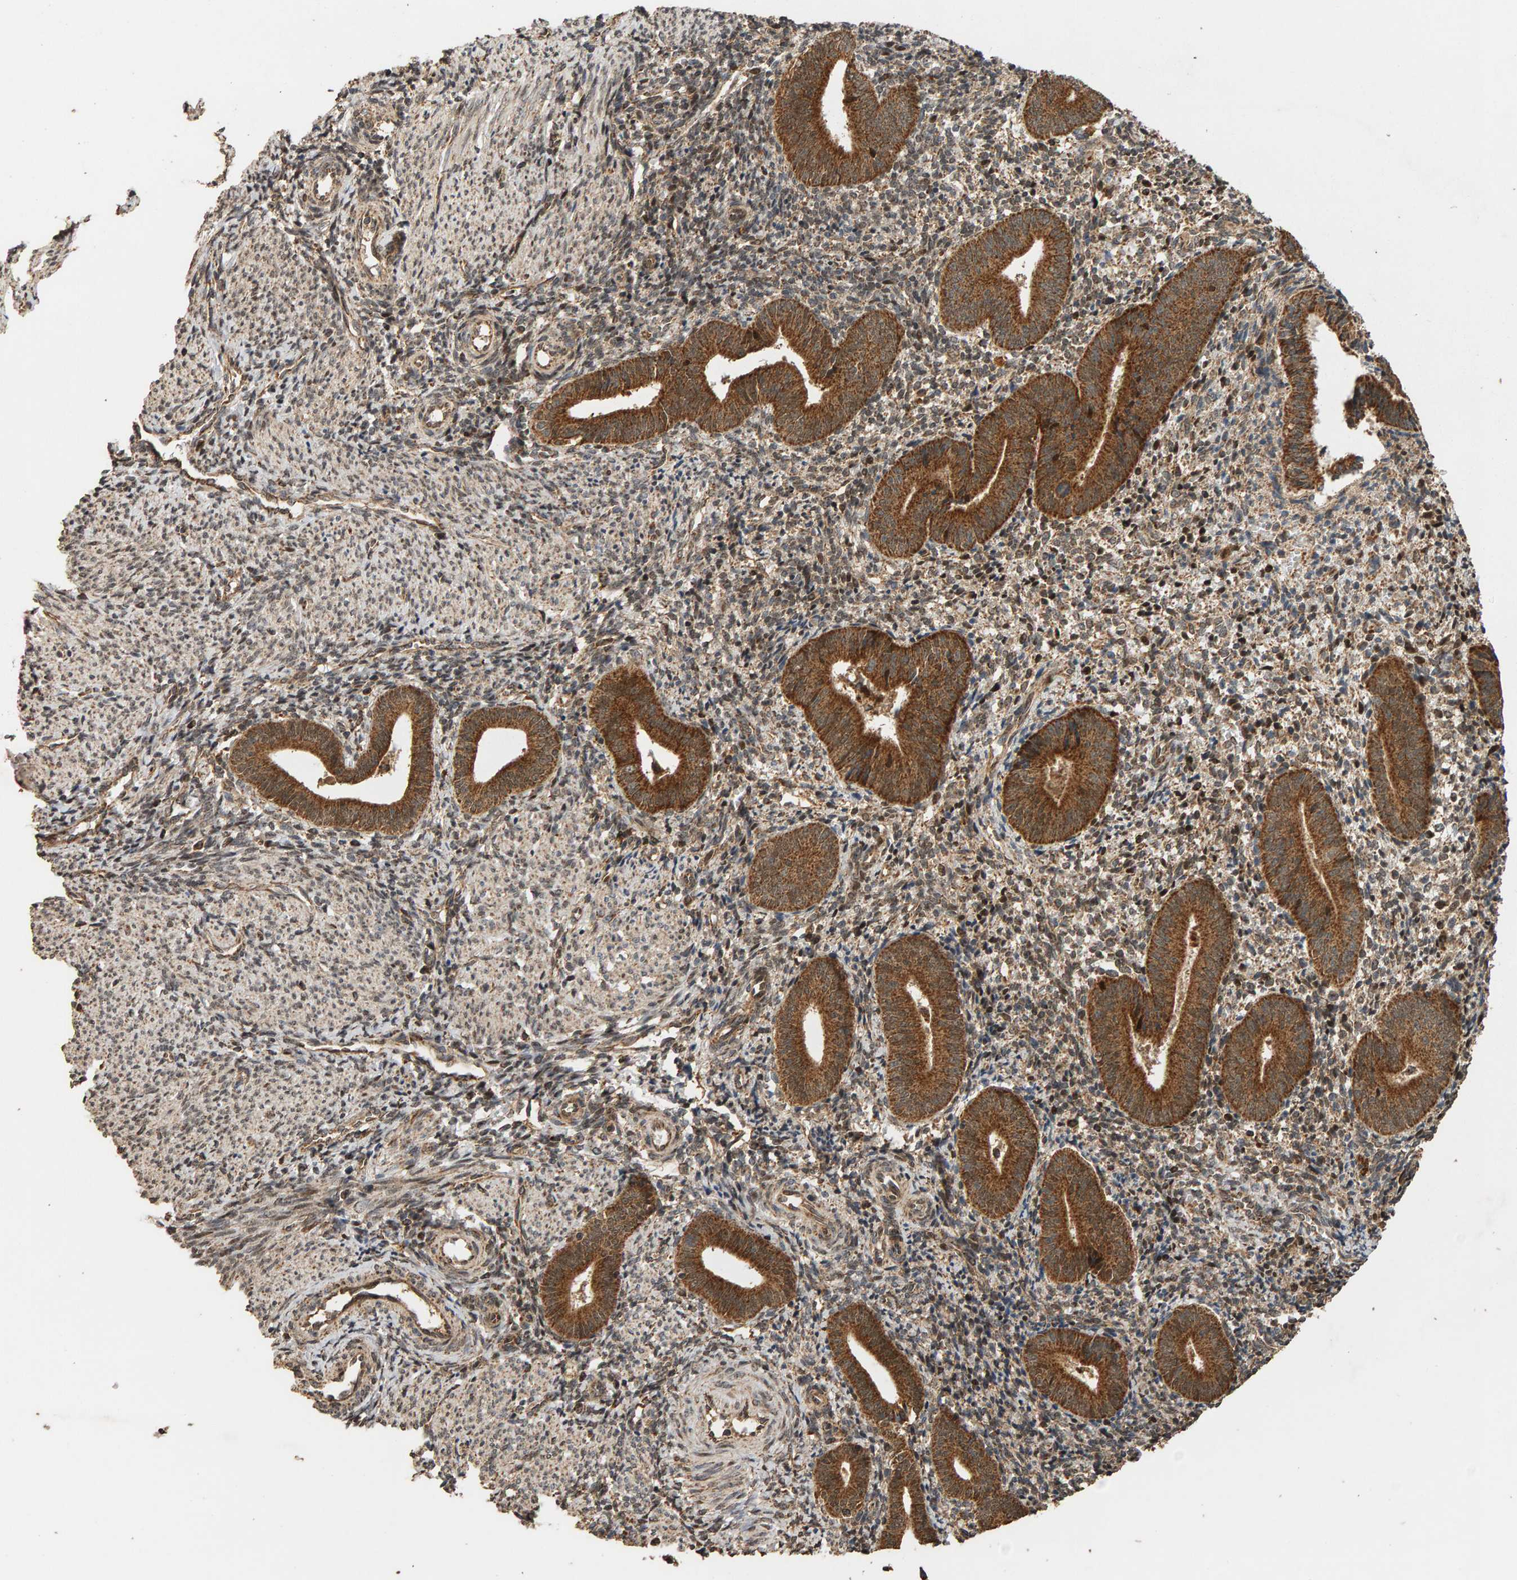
{"staining": {"intensity": "weak", "quantity": ">75%", "location": "cytoplasmic/membranous,nuclear"}, "tissue": "endometrium", "cell_type": "Cells in endometrial stroma", "image_type": "normal", "snomed": [{"axis": "morphology", "description": "Normal tissue, NOS"}, {"axis": "topography", "description": "Uterus"}, {"axis": "topography", "description": "Endometrium"}], "caption": "A low amount of weak cytoplasmic/membranous,nuclear expression is seen in about >75% of cells in endometrial stroma in normal endometrium.", "gene": "GSTK1", "patient": {"sex": "female", "age": 33}}